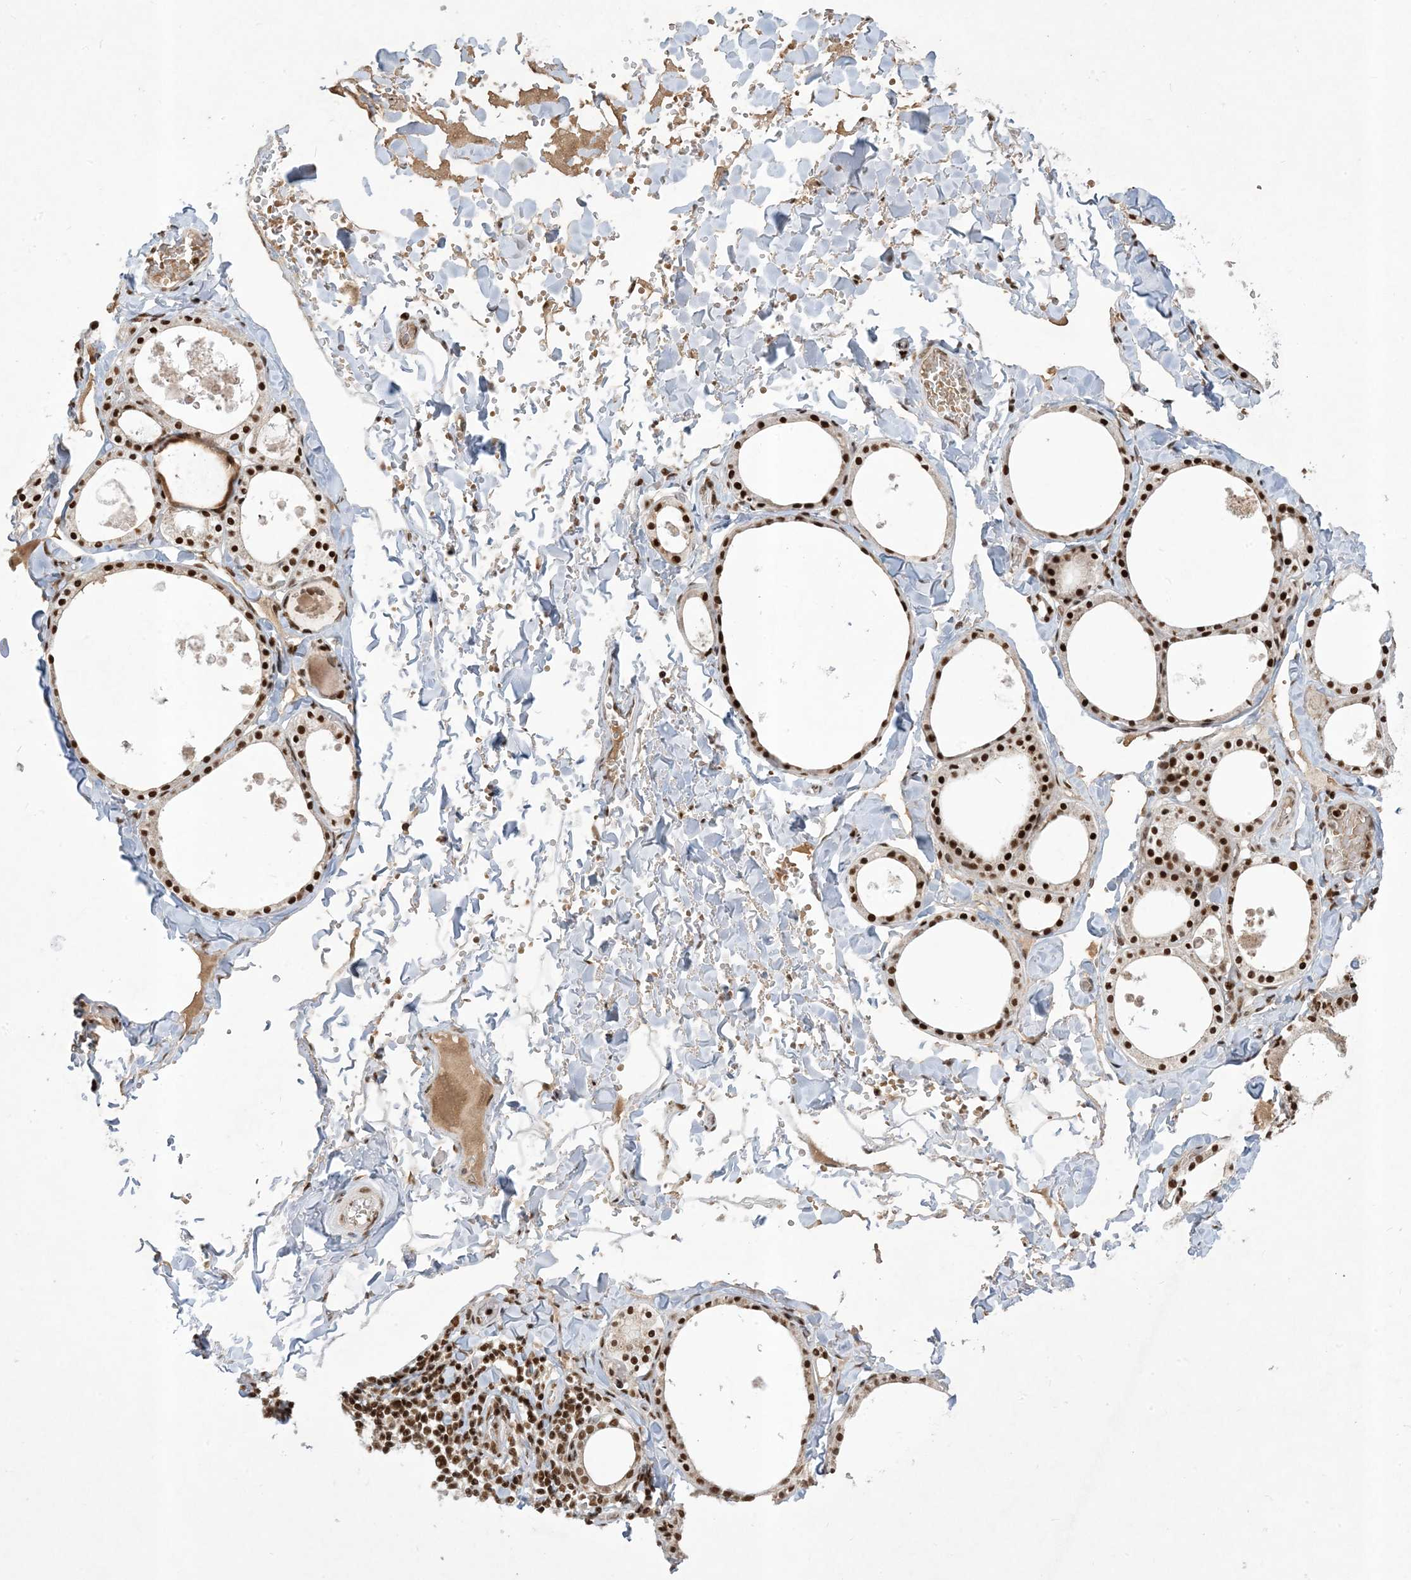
{"staining": {"intensity": "strong", "quantity": ">75%", "location": "nuclear"}, "tissue": "thyroid gland", "cell_type": "Glandular cells", "image_type": "normal", "snomed": [{"axis": "morphology", "description": "Normal tissue, NOS"}, {"axis": "topography", "description": "Thyroid gland"}], "caption": "High-magnification brightfield microscopy of unremarkable thyroid gland stained with DAB (brown) and counterstained with hematoxylin (blue). glandular cells exhibit strong nuclear staining is identified in approximately>75% of cells. The staining was performed using DAB (3,3'-diaminobenzidine) to visualize the protein expression in brown, while the nuclei were stained in blue with hematoxylin (Magnification: 20x).", "gene": "PPIL2", "patient": {"sex": "male", "age": 56}}